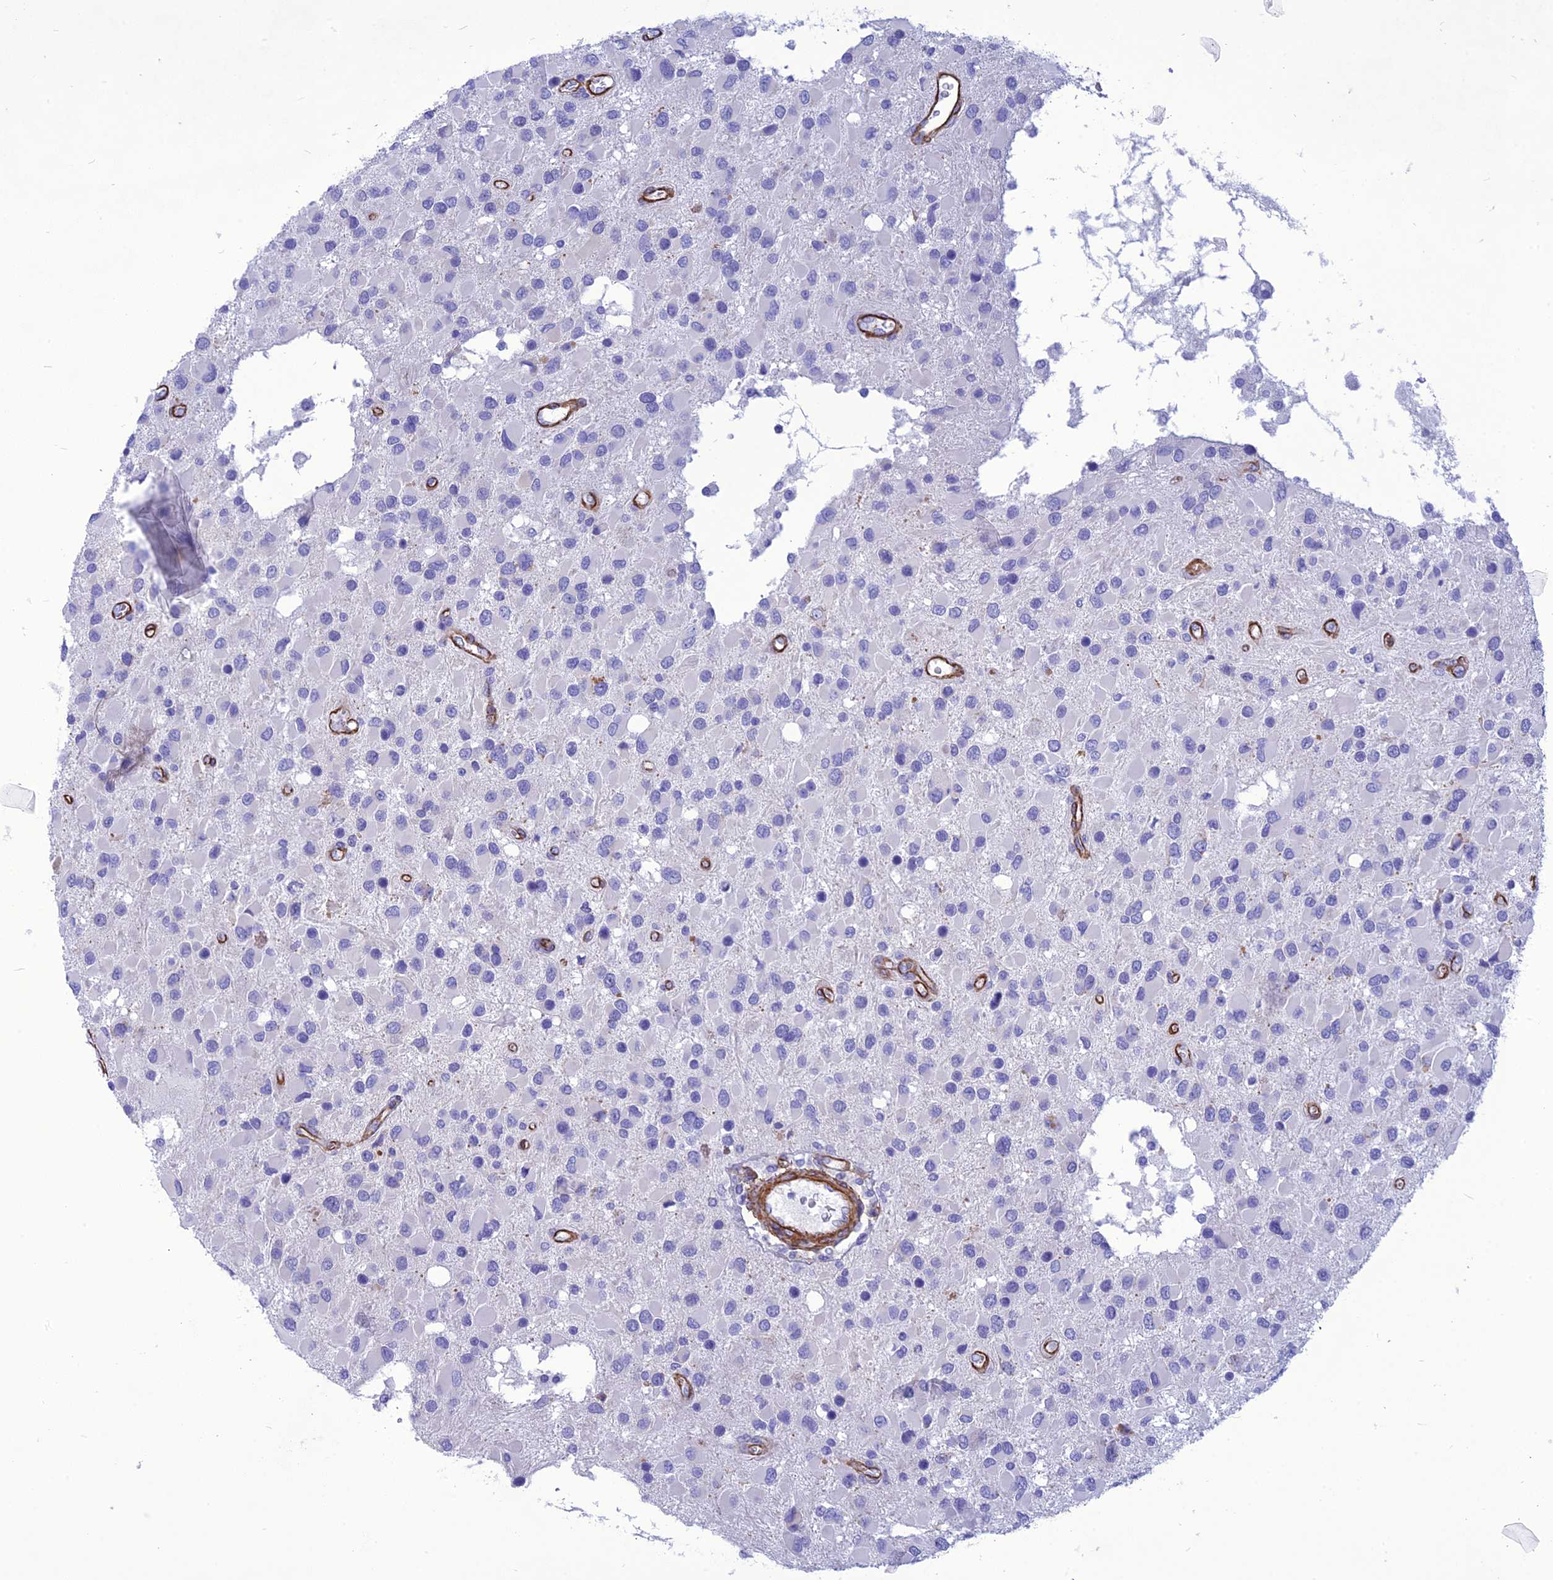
{"staining": {"intensity": "negative", "quantity": "none", "location": "none"}, "tissue": "glioma", "cell_type": "Tumor cells", "image_type": "cancer", "snomed": [{"axis": "morphology", "description": "Glioma, malignant, High grade"}, {"axis": "topography", "description": "Brain"}], "caption": "Tumor cells are negative for protein expression in human malignant glioma (high-grade).", "gene": "NKD1", "patient": {"sex": "male", "age": 53}}